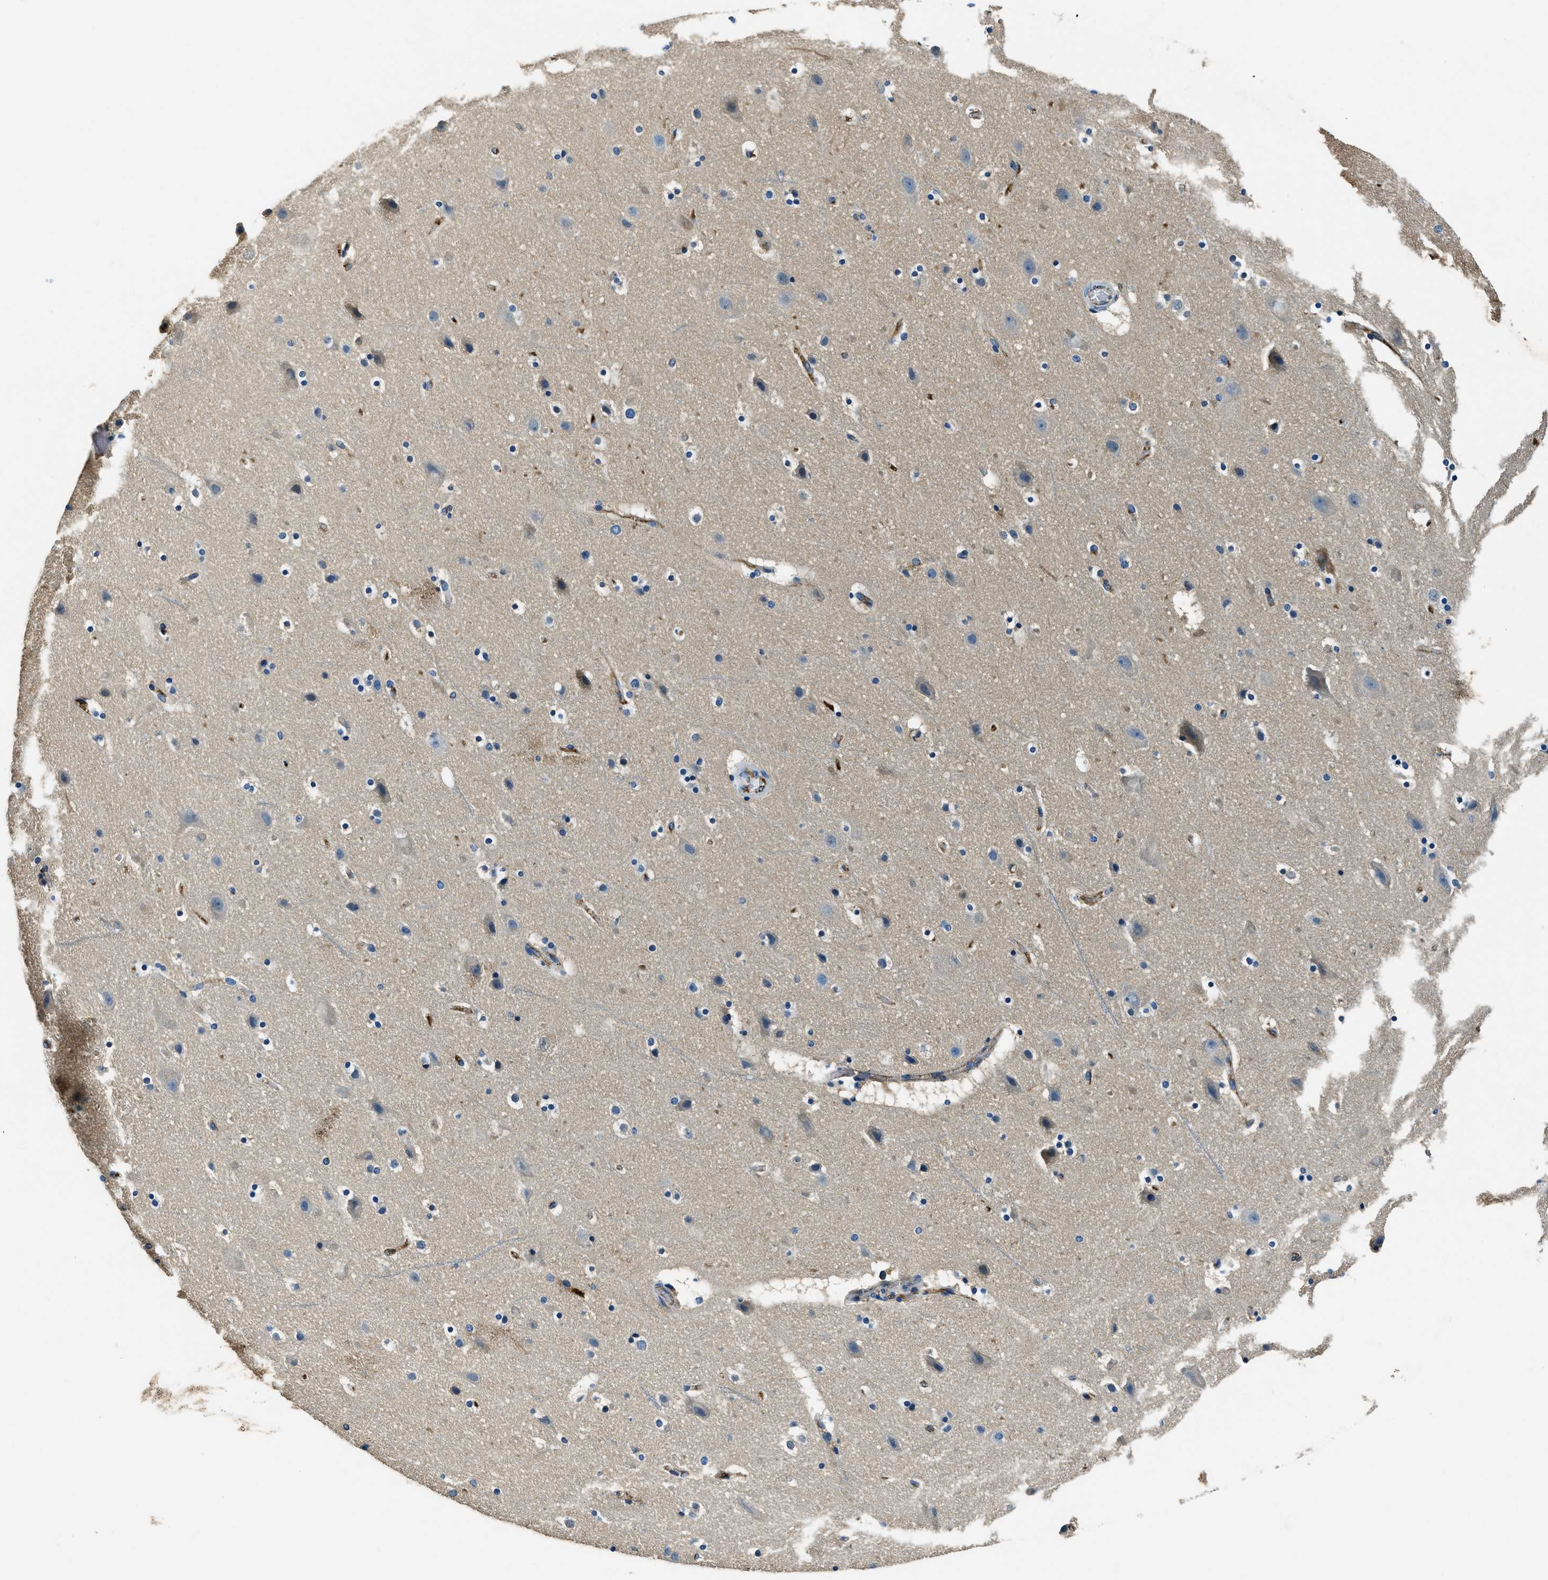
{"staining": {"intensity": "moderate", "quantity": ">75%", "location": "cytoplasmic/membranous"}, "tissue": "cerebral cortex", "cell_type": "Endothelial cells", "image_type": "normal", "snomed": [{"axis": "morphology", "description": "Normal tissue, NOS"}, {"axis": "topography", "description": "Cerebral cortex"}], "caption": "Protein staining exhibits moderate cytoplasmic/membranous positivity in about >75% of endothelial cells in normal cerebral cortex.", "gene": "TMEM186", "patient": {"sex": "male", "age": 45}}